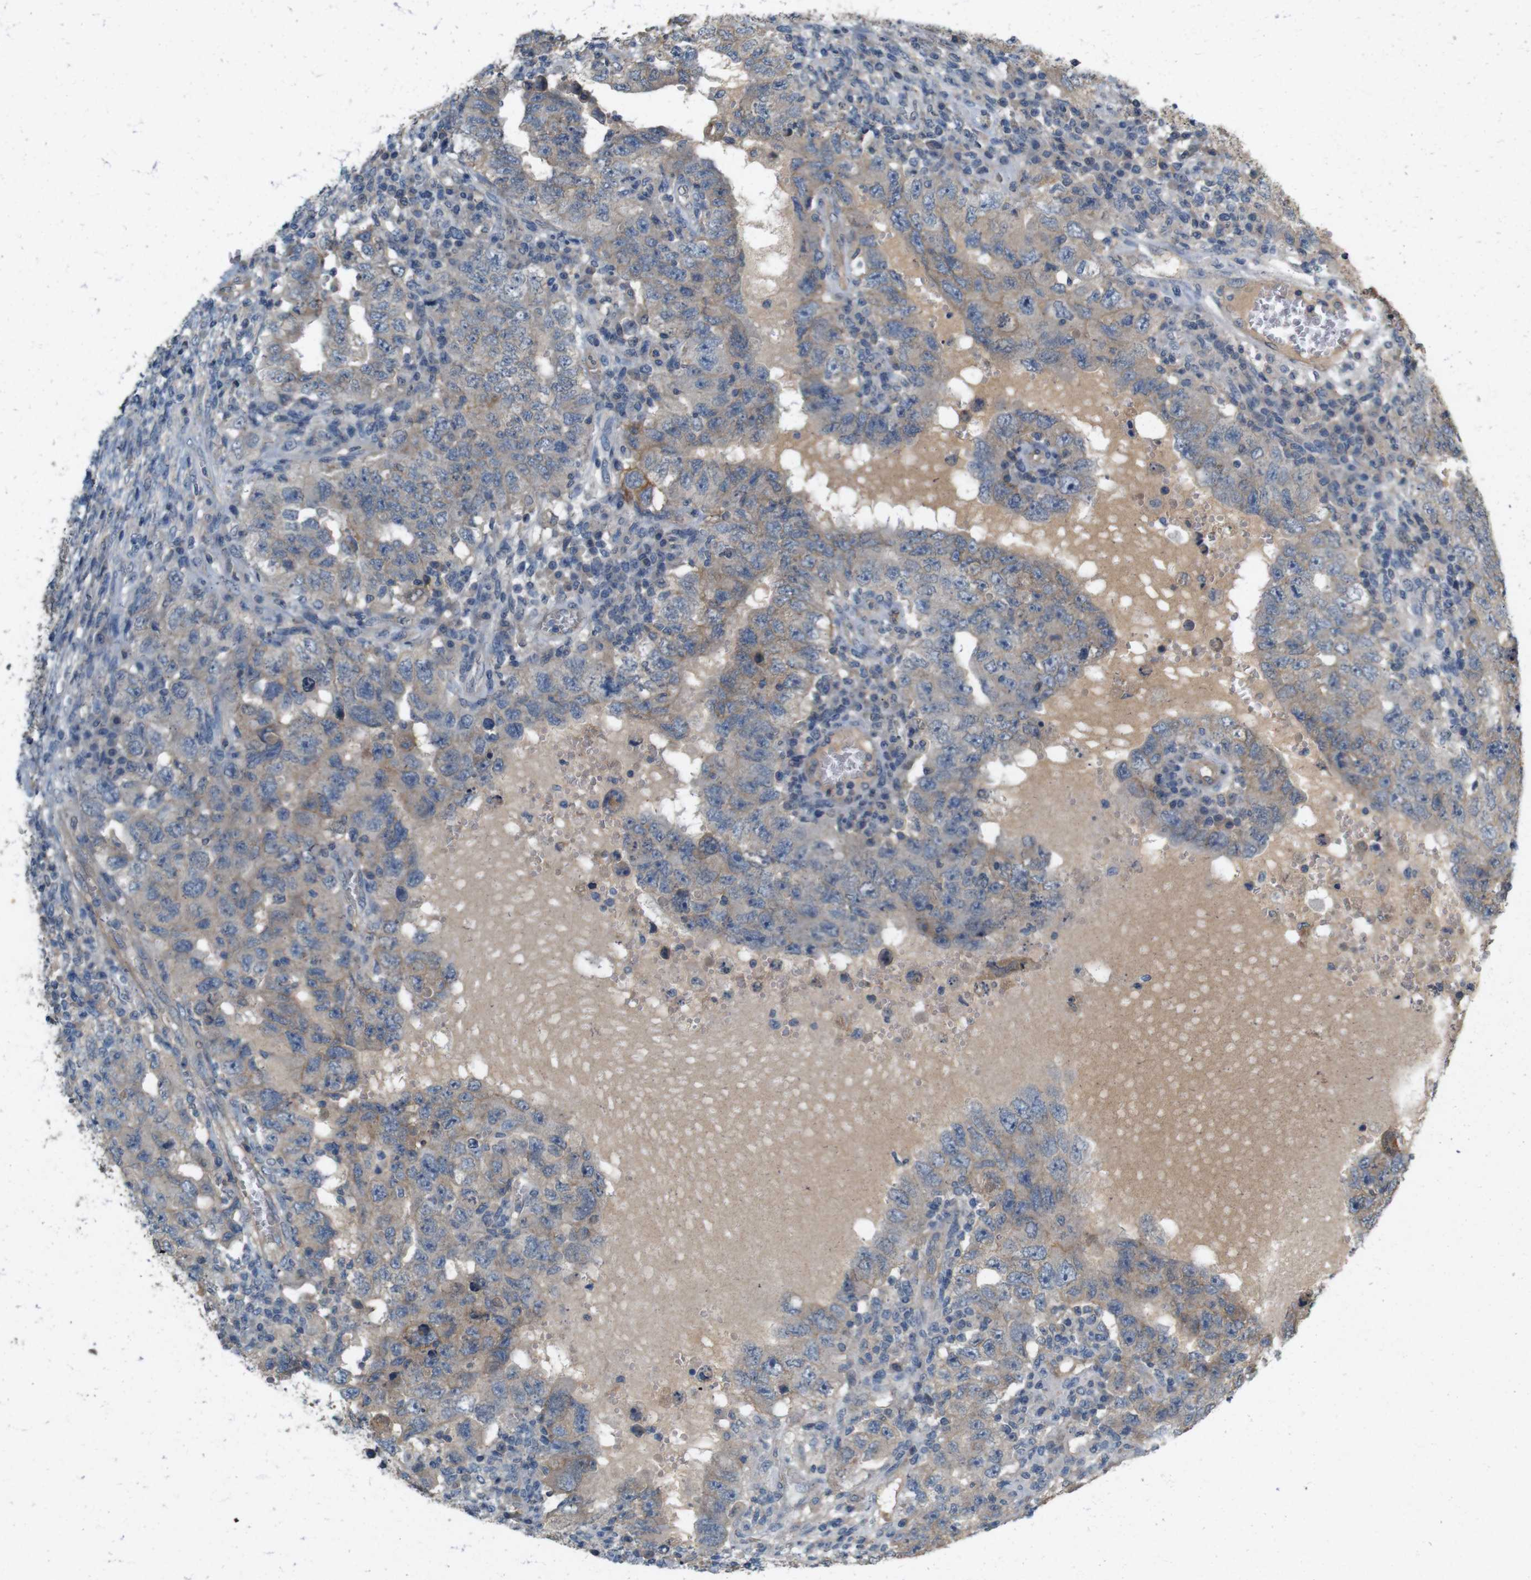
{"staining": {"intensity": "weak", "quantity": "<25%", "location": "cytoplasmic/membranous"}, "tissue": "testis cancer", "cell_type": "Tumor cells", "image_type": "cancer", "snomed": [{"axis": "morphology", "description": "Carcinoma, Embryonal, NOS"}, {"axis": "topography", "description": "Testis"}], "caption": "Photomicrograph shows no protein expression in tumor cells of testis embryonal carcinoma tissue. (DAB (3,3'-diaminobenzidine) immunohistochemistry, high magnification).", "gene": "PVR", "patient": {"sex": "male", "age": 26}}